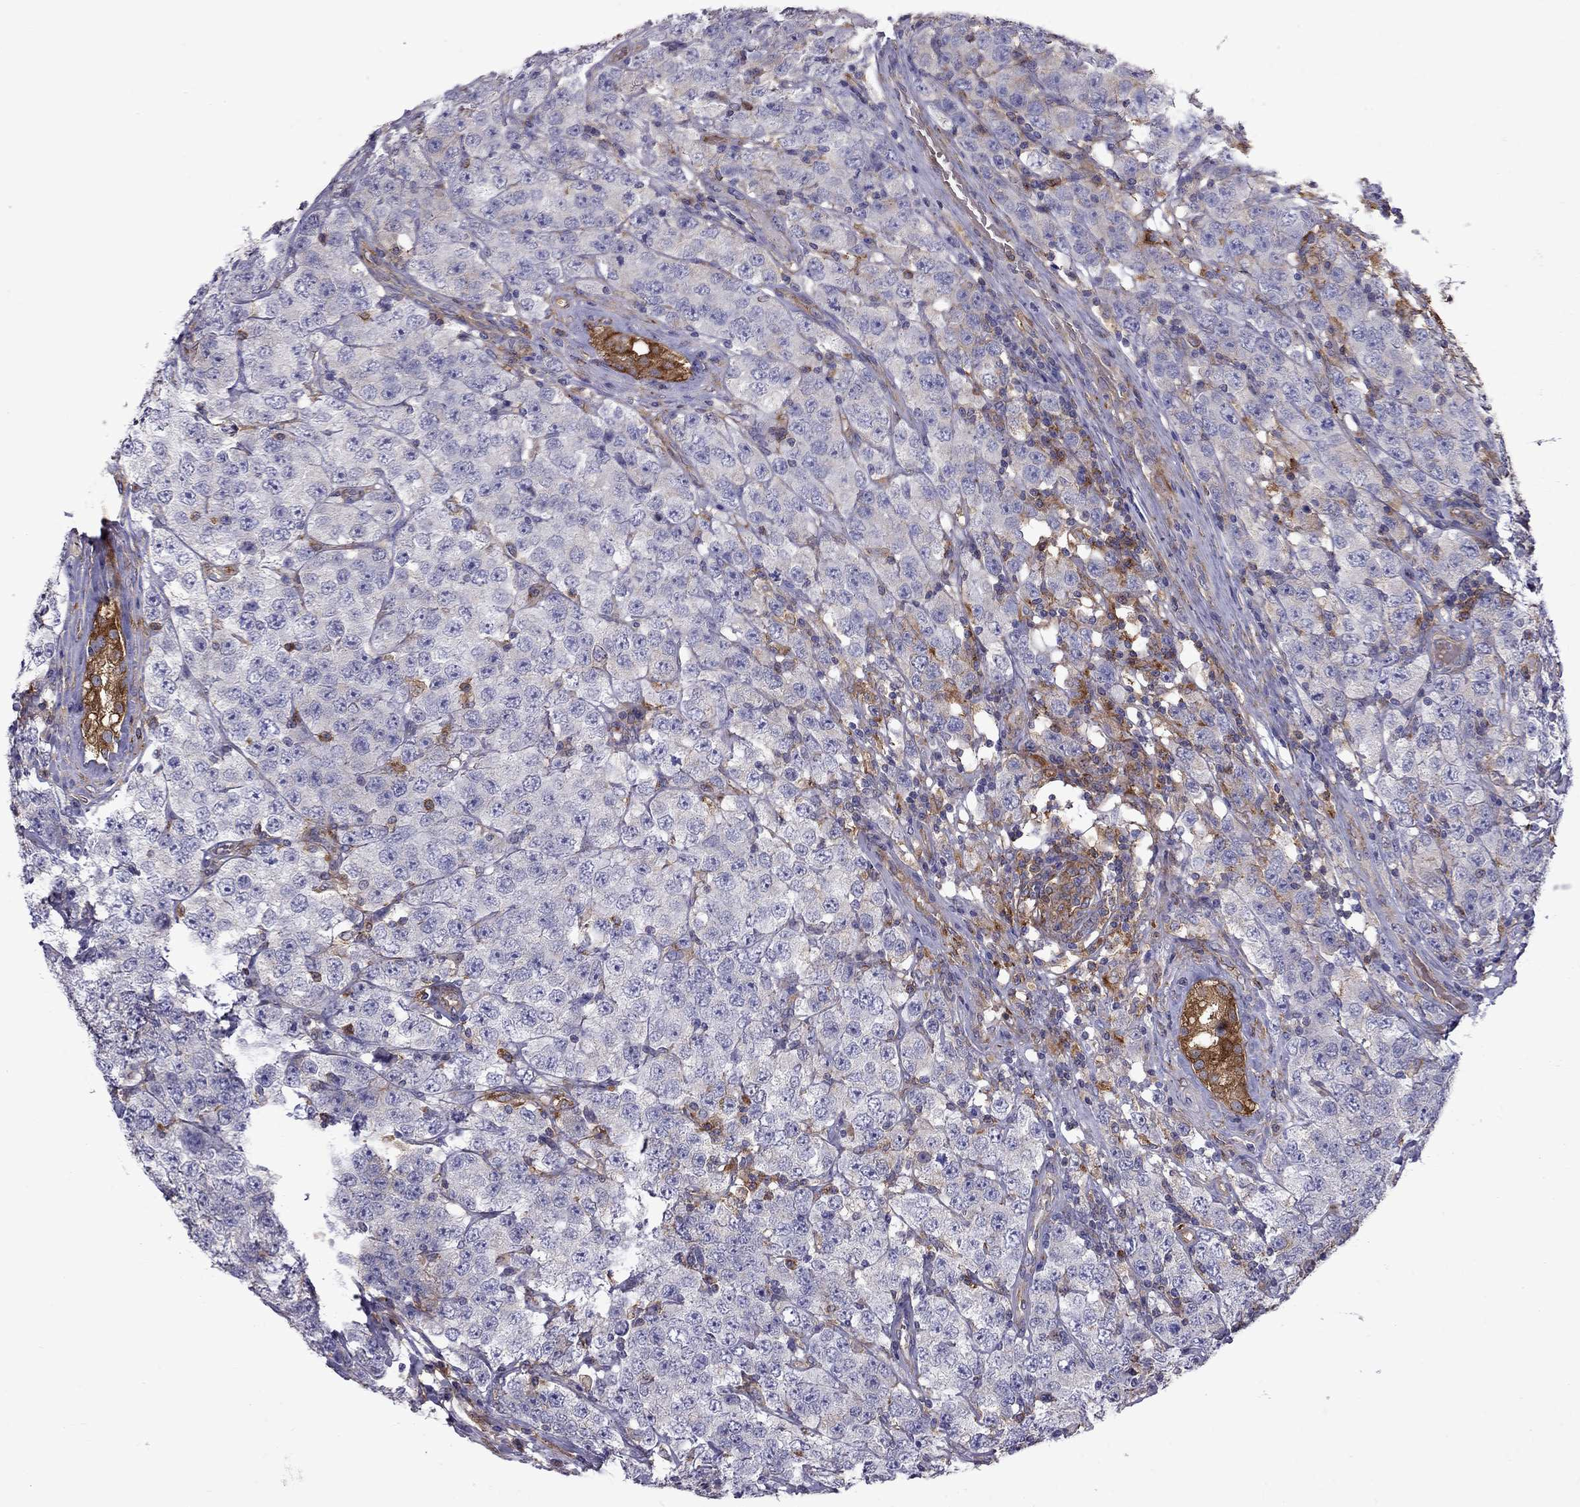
{"staining": {"intensity": "negative", "quantity": "none", "location": "none"}, "tissue": "testis cancer", "cell_type": "Tumor cells", "image_type": "cancer", "snomed": [{"axis": "morphology", "description": "Seminoma, NOS"}, {"axis": "topography", "description": "Testis"}], "caption": "The immunohistochemistry (IHC) photomicrograph has no significant positivity in tumor cells of testis seminoma tissue.", "gene": "EIF4E3", "patient": {"sex": "male", "age": 52}}